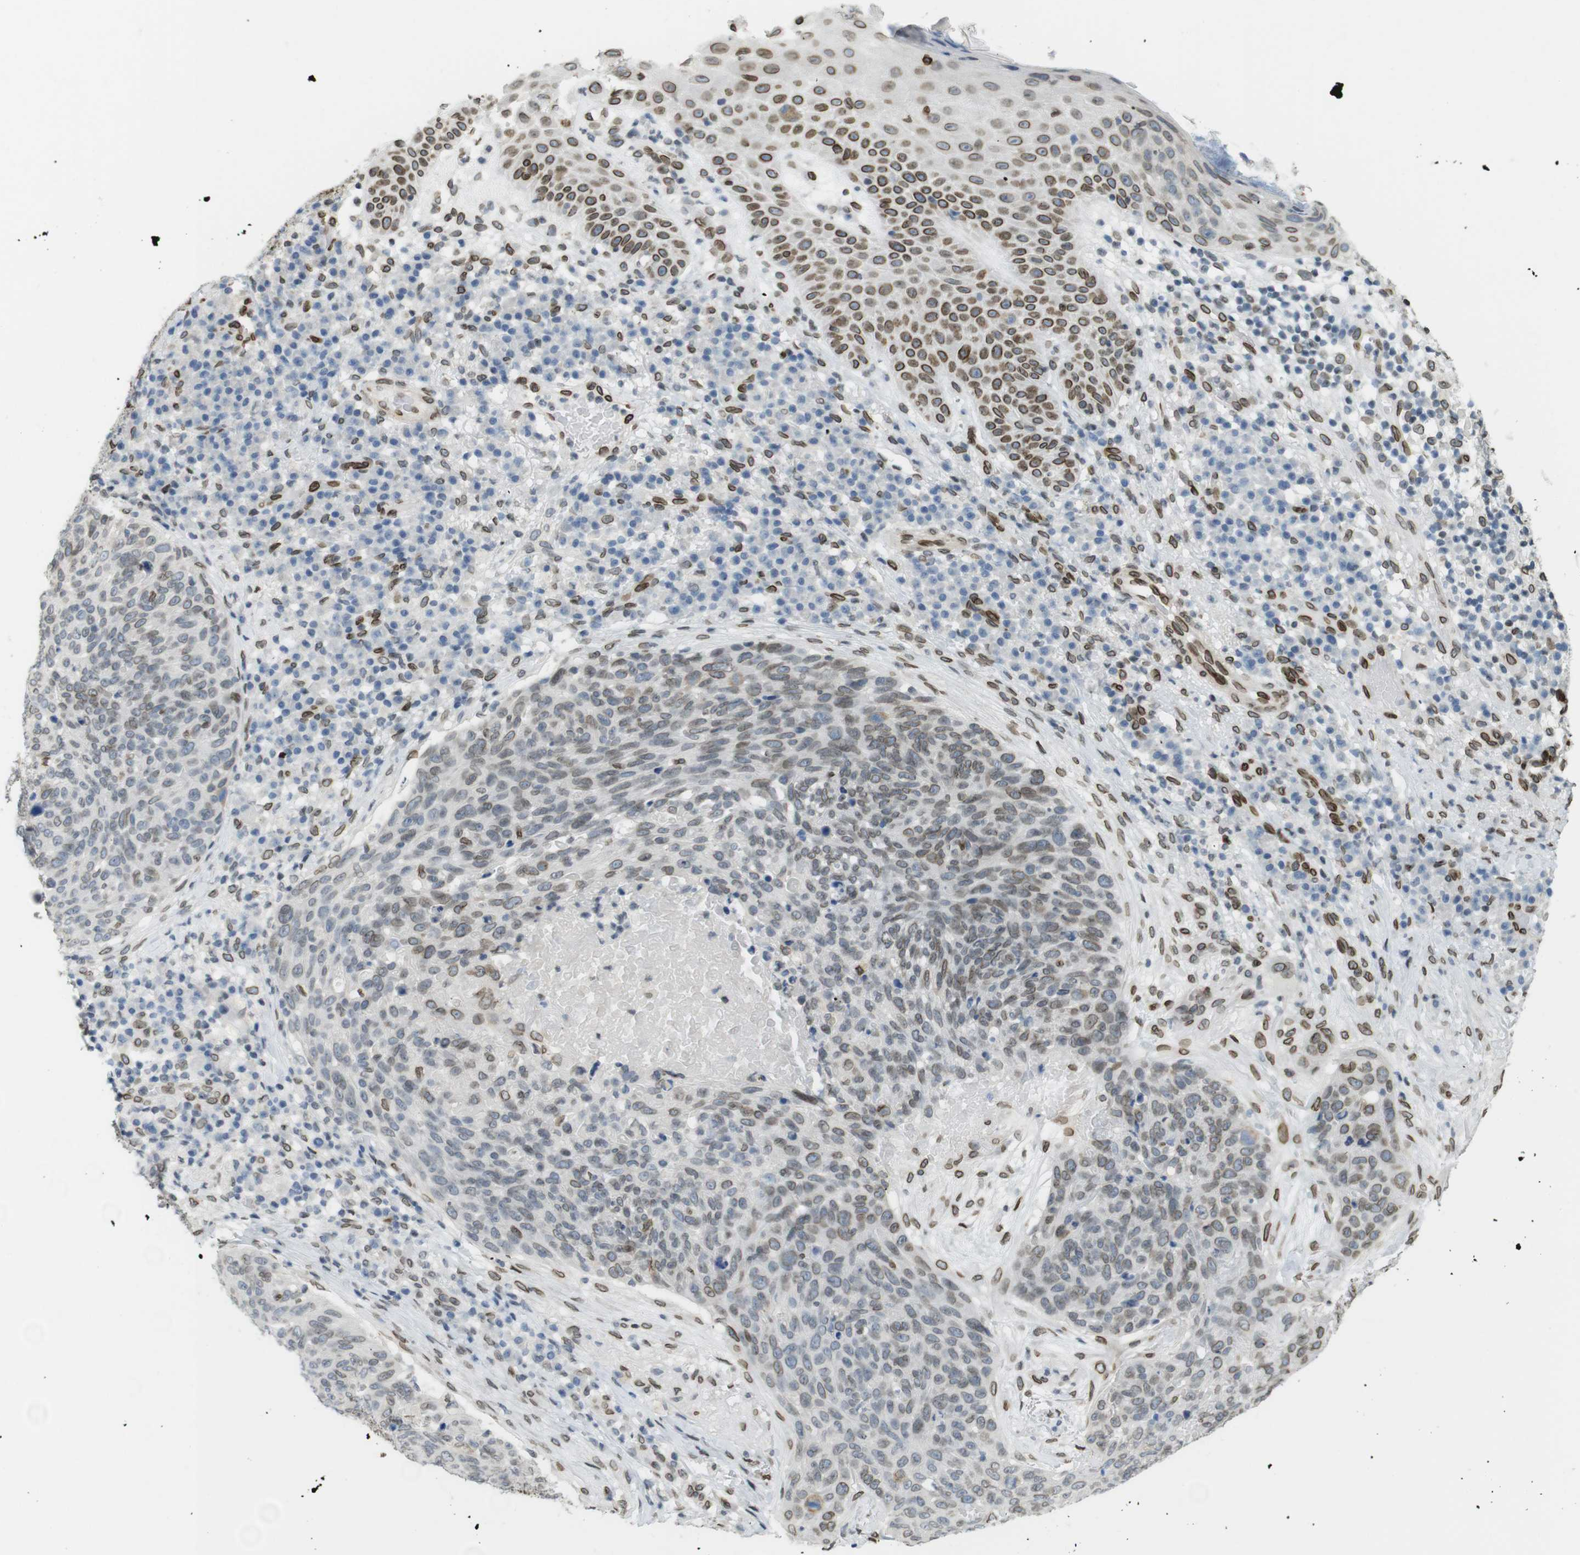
{"staining": {"intensity": "moderate", "quantity": "<25%", "location": "cytoplasmic/membranous,nuclear"}, "tissue": "skin cancer", "cell_type": "Tumor cells", "image_type": "cancer", "snomed": [{"axis": "morphology", "description": "Squamous cell carcinoma in situ, NOS"}, {"axis": "morphology", "description": "Squamous cell carcinoma, NOS"}, {"axis": "topography", "description": "Skin"}], "caption": "Immunohistochemical staining of human skin squamous cell carcinoma in situ shows moderate cytoplasmic/membranous and nuclear protein staining in approximately <25% of tumor cells.", "gene": "ARL6IP6", "patient": {"sex": "male", "age": 93}}